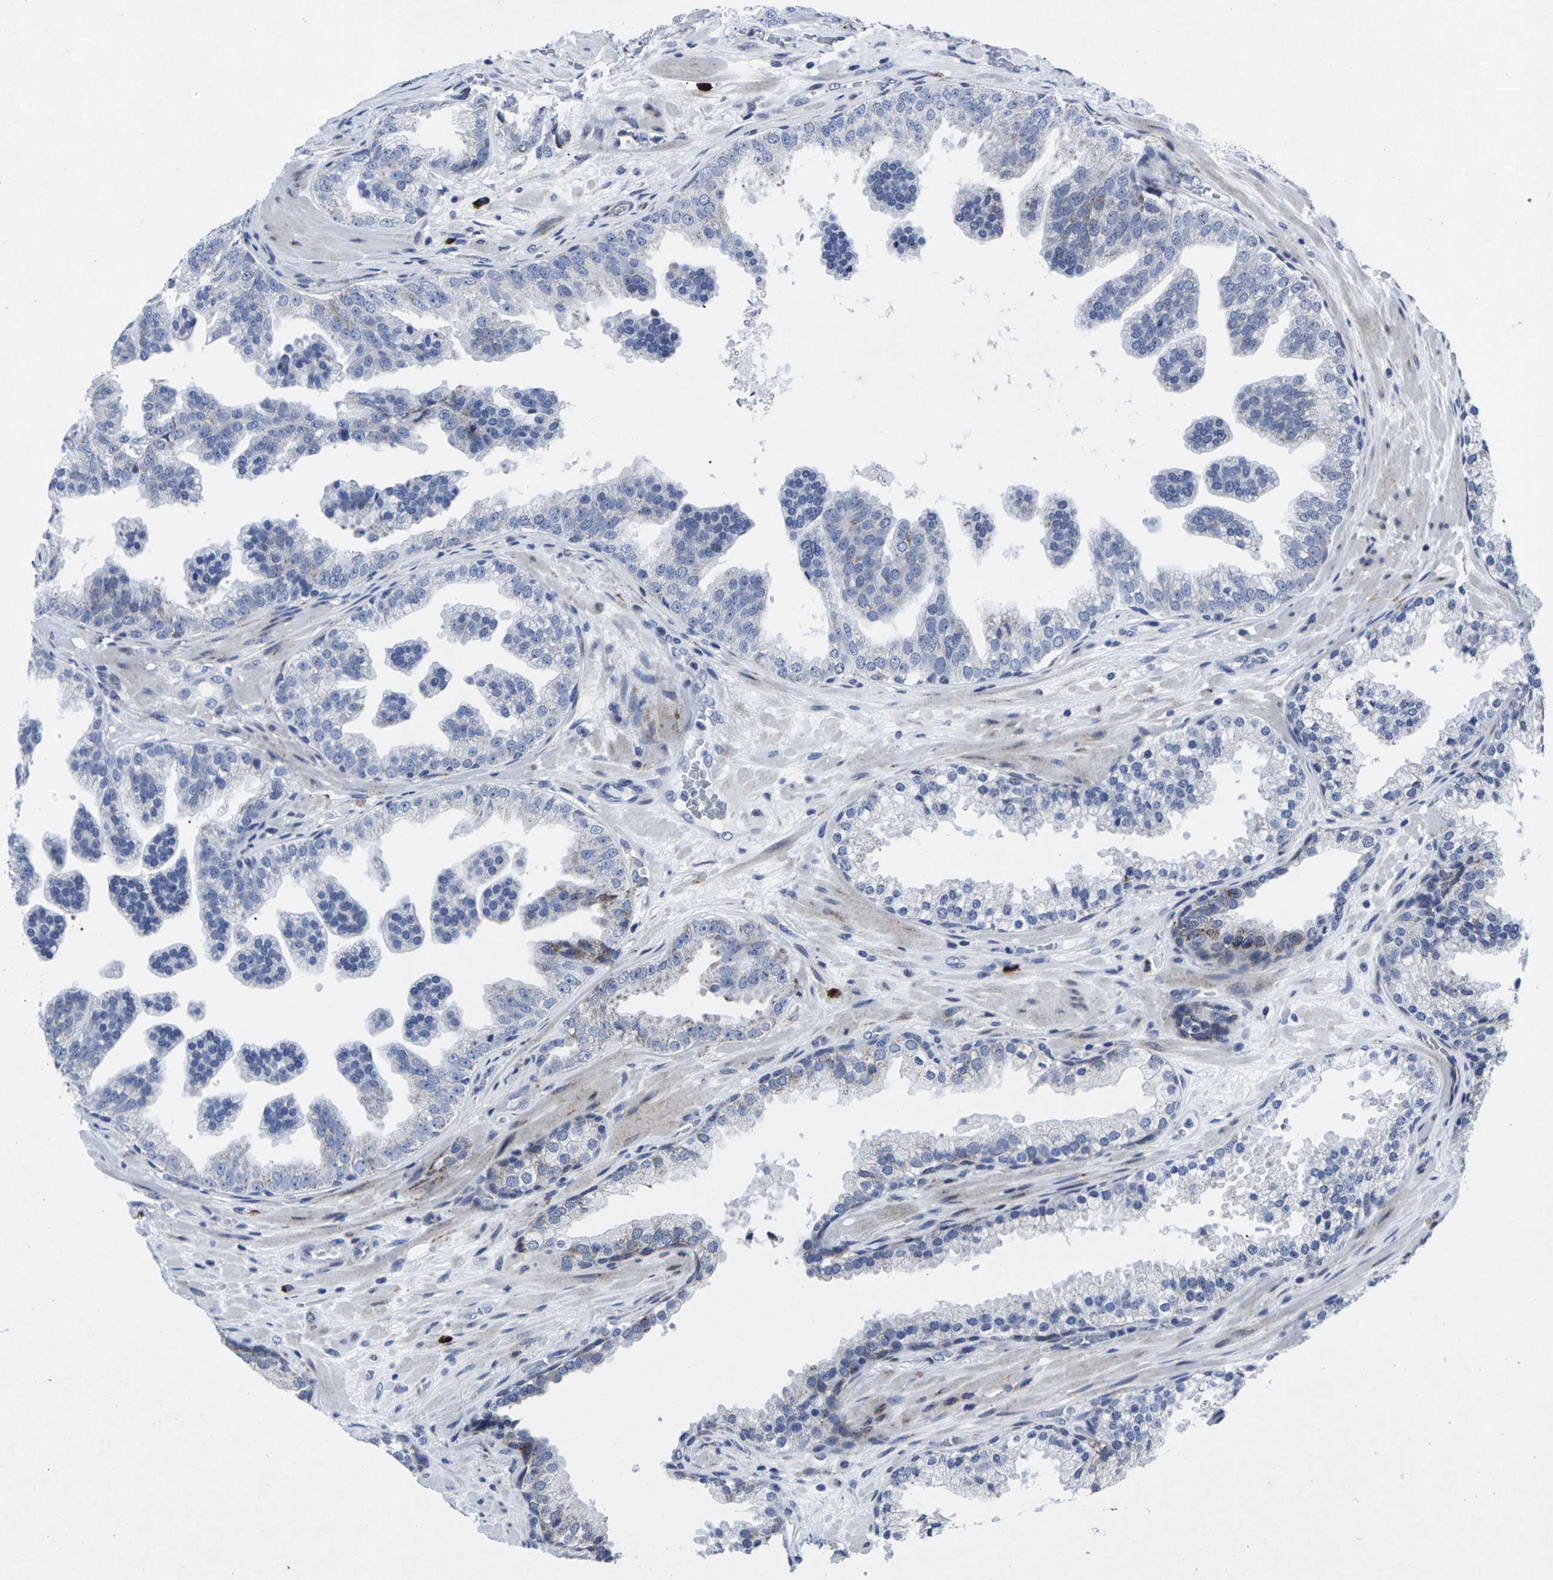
{"staining": {"intensity": "negative", "quantity": "none", "location": "none"}, "tissue": "prostate cancer", "cell_type": "Tumor cells", "image_type": "cancer", "snomed": [{"axis": "morphology", "description": "Adenocarcinoma, High grade"}, {"axis": "topography", "description": "Prostate"}], "caption": "High power microscopy histopathology image of an IHC photomicrograph of prostate adenocarcinoma (high-grade), revealing no significant expression in tumor cells.", "gene": "RPN1", "patient": {"sex": "male", "age": 65}}